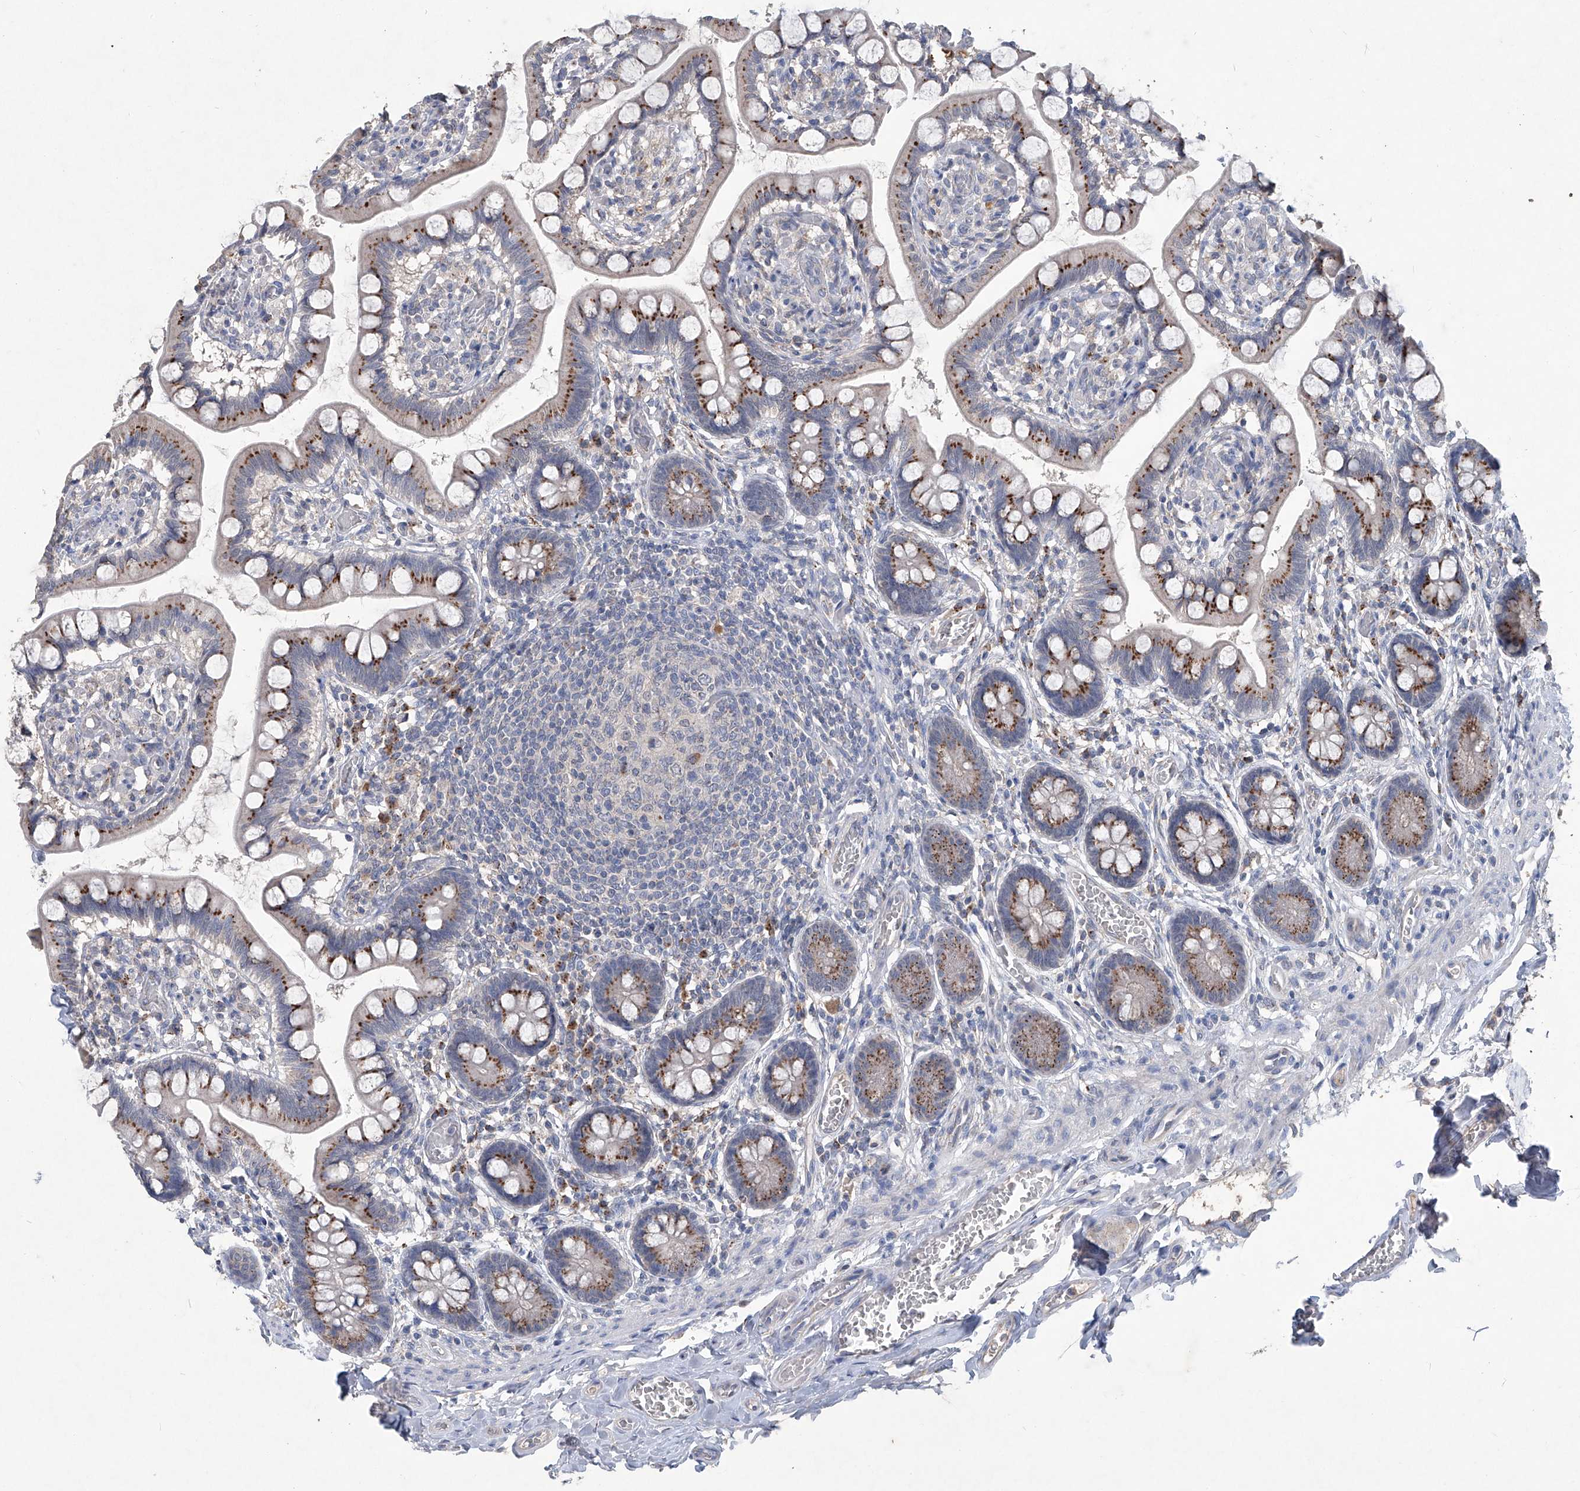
{"staining": {"intensity": "strong", "quantity": "25%-75%", "location": "cytoplasmic/membranous"}, "tissue": "small intestine", "cell_type": "Glandular cells", "image_type": "normal", "snomed": [{"axis": "morphology", "description": "Normal tissue, NOS"}, {"axis": "topography", "description": "Small intestine"}], "caption": "An IHC histopathology image of benign tissue is shown. Protein staining in brown labels strong cytoplasmic/membranous positivity in small intestine within glandular cells.", "gene": "PCSK5", "patient": {"sex": "male", "age": 52}}